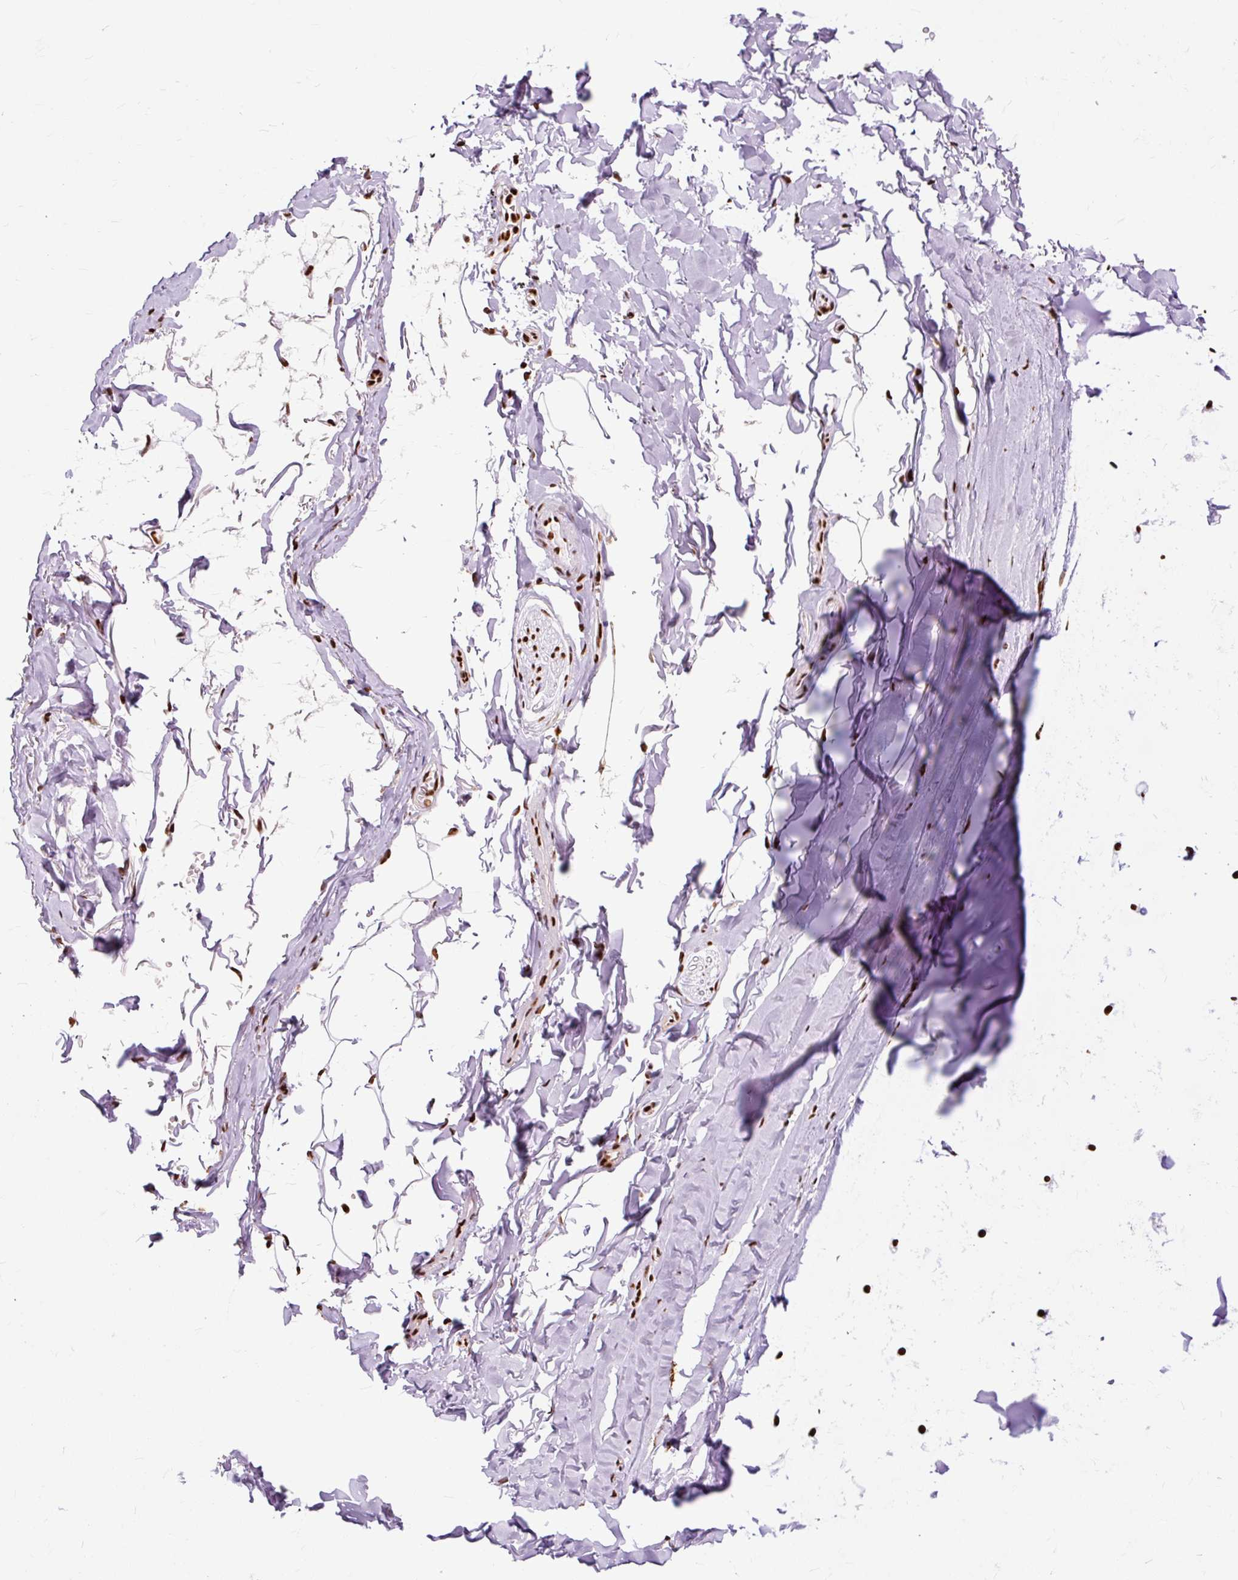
{"staining": {"intensity": "moderate", "quantity": ">75%", "location": "nuclear"}, "tissue": "adipose tissue", "cell_type": "Adipocytes", "image_type": "normal", "snomed": [{"axis": "morphology", "description": "Normal tissue, NOS"}, {"axis": "topography", "description": "Cartilage tissue"}, {"axis": "topography", "description": "Bronchus"}, {"axis": "topography", "description": "Peripheral nerve tissue"}], "caption": "Immunohistochemical staining of benign adipose tissue shows >75% levels of moderate nuclear protein staining in approximately >75% of adipocytes.", "gene": "XRCC6", "patient": {"sex": "female", "age": 59}}